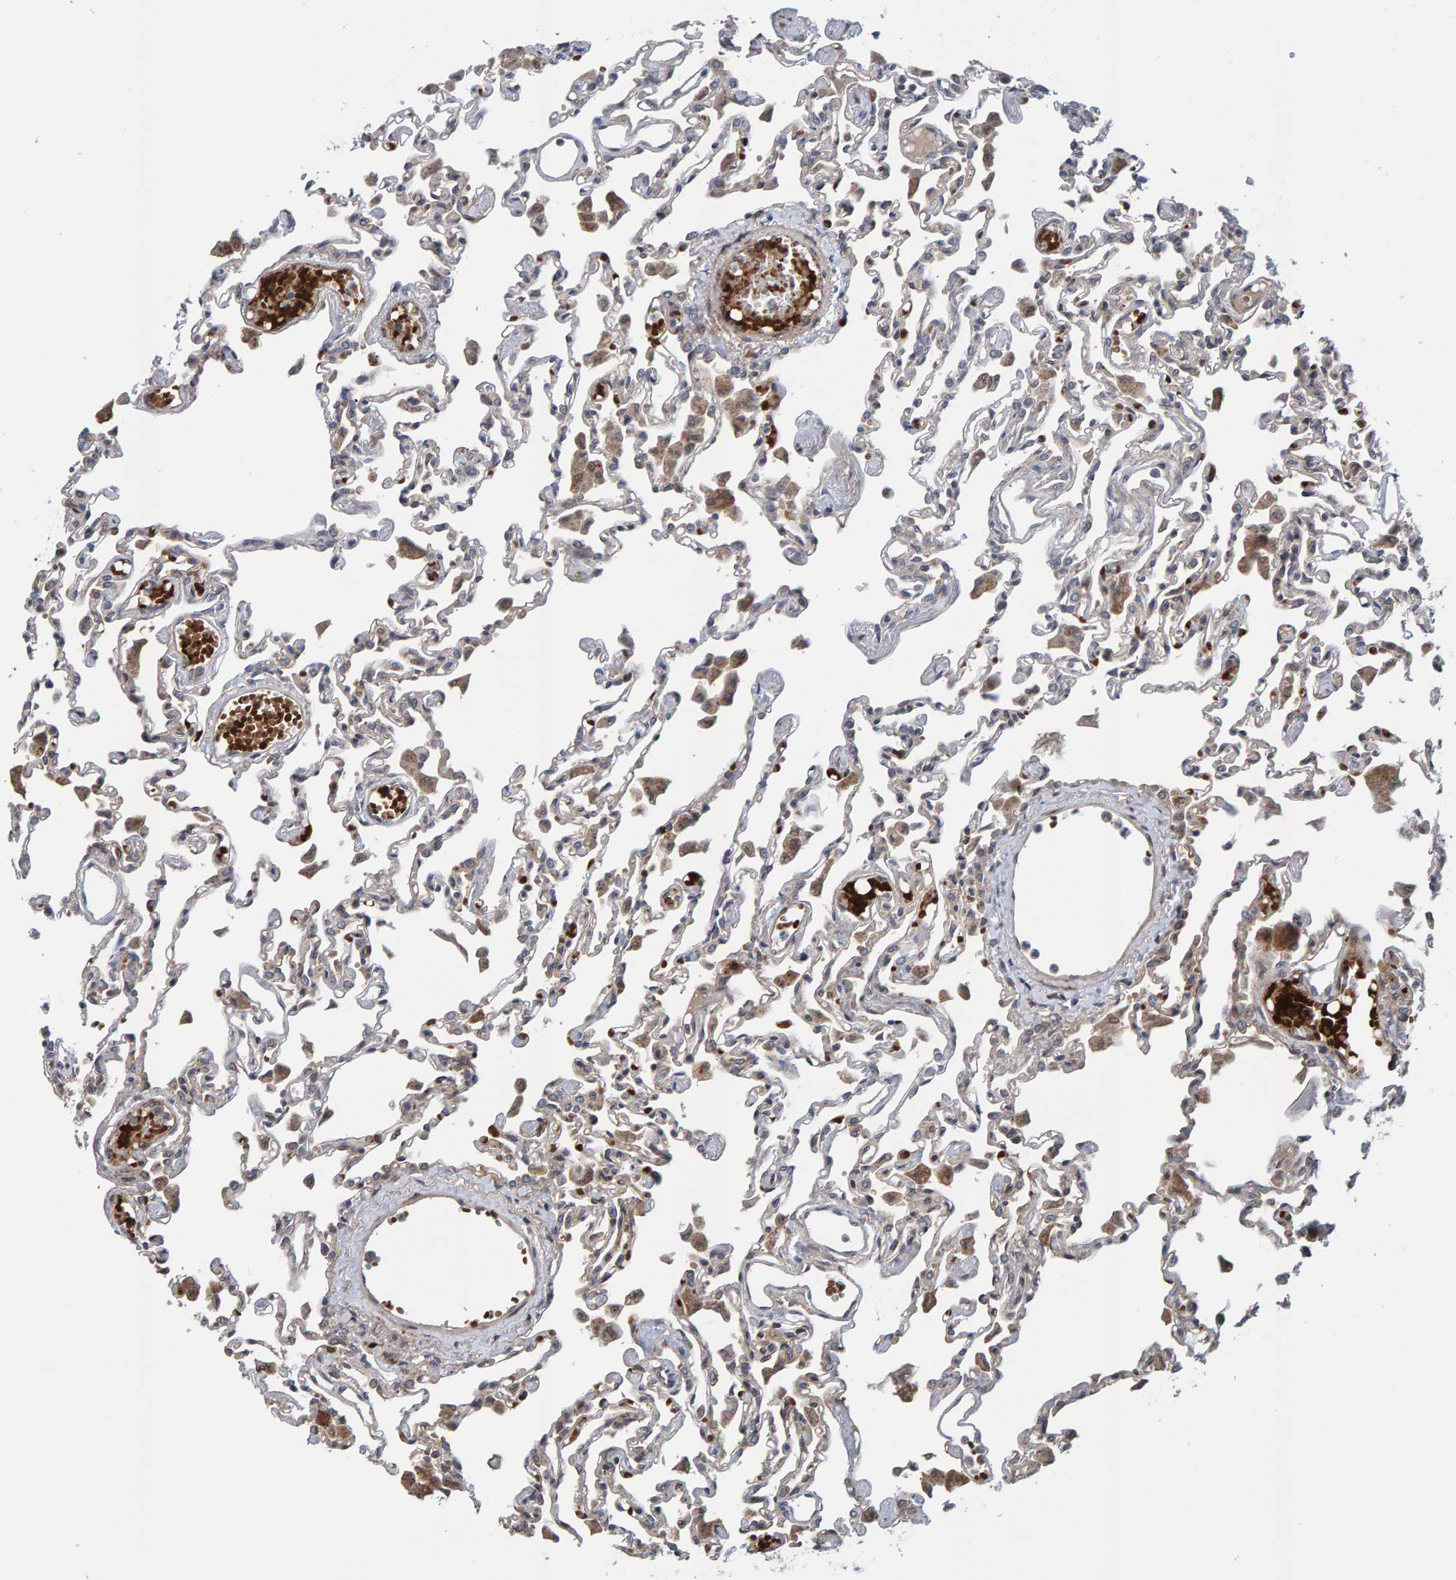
{"staining": {"intensity": "weak", "quantity": "25%-75%", "location": "cytoplasmic/membranous"}, "tissue": "lung", "cell_type": "Alveolar cells", "image_type": "normal", "snomed": [{"axis": "morphology", "description": "Normal tissue, NOS"}, {"axis": "topography", "description": "Bronchus"}, {"axis": "topography", "description": "Lung"}], "caption": "Immunohistochemical staining of benign human lung reveals weak cytoplasmic/membranous protein positivity in approximately 25%-75% of alveolar cells.", "gene": "MFSD6L", "patient": {"sex": "female", "age": 49}}